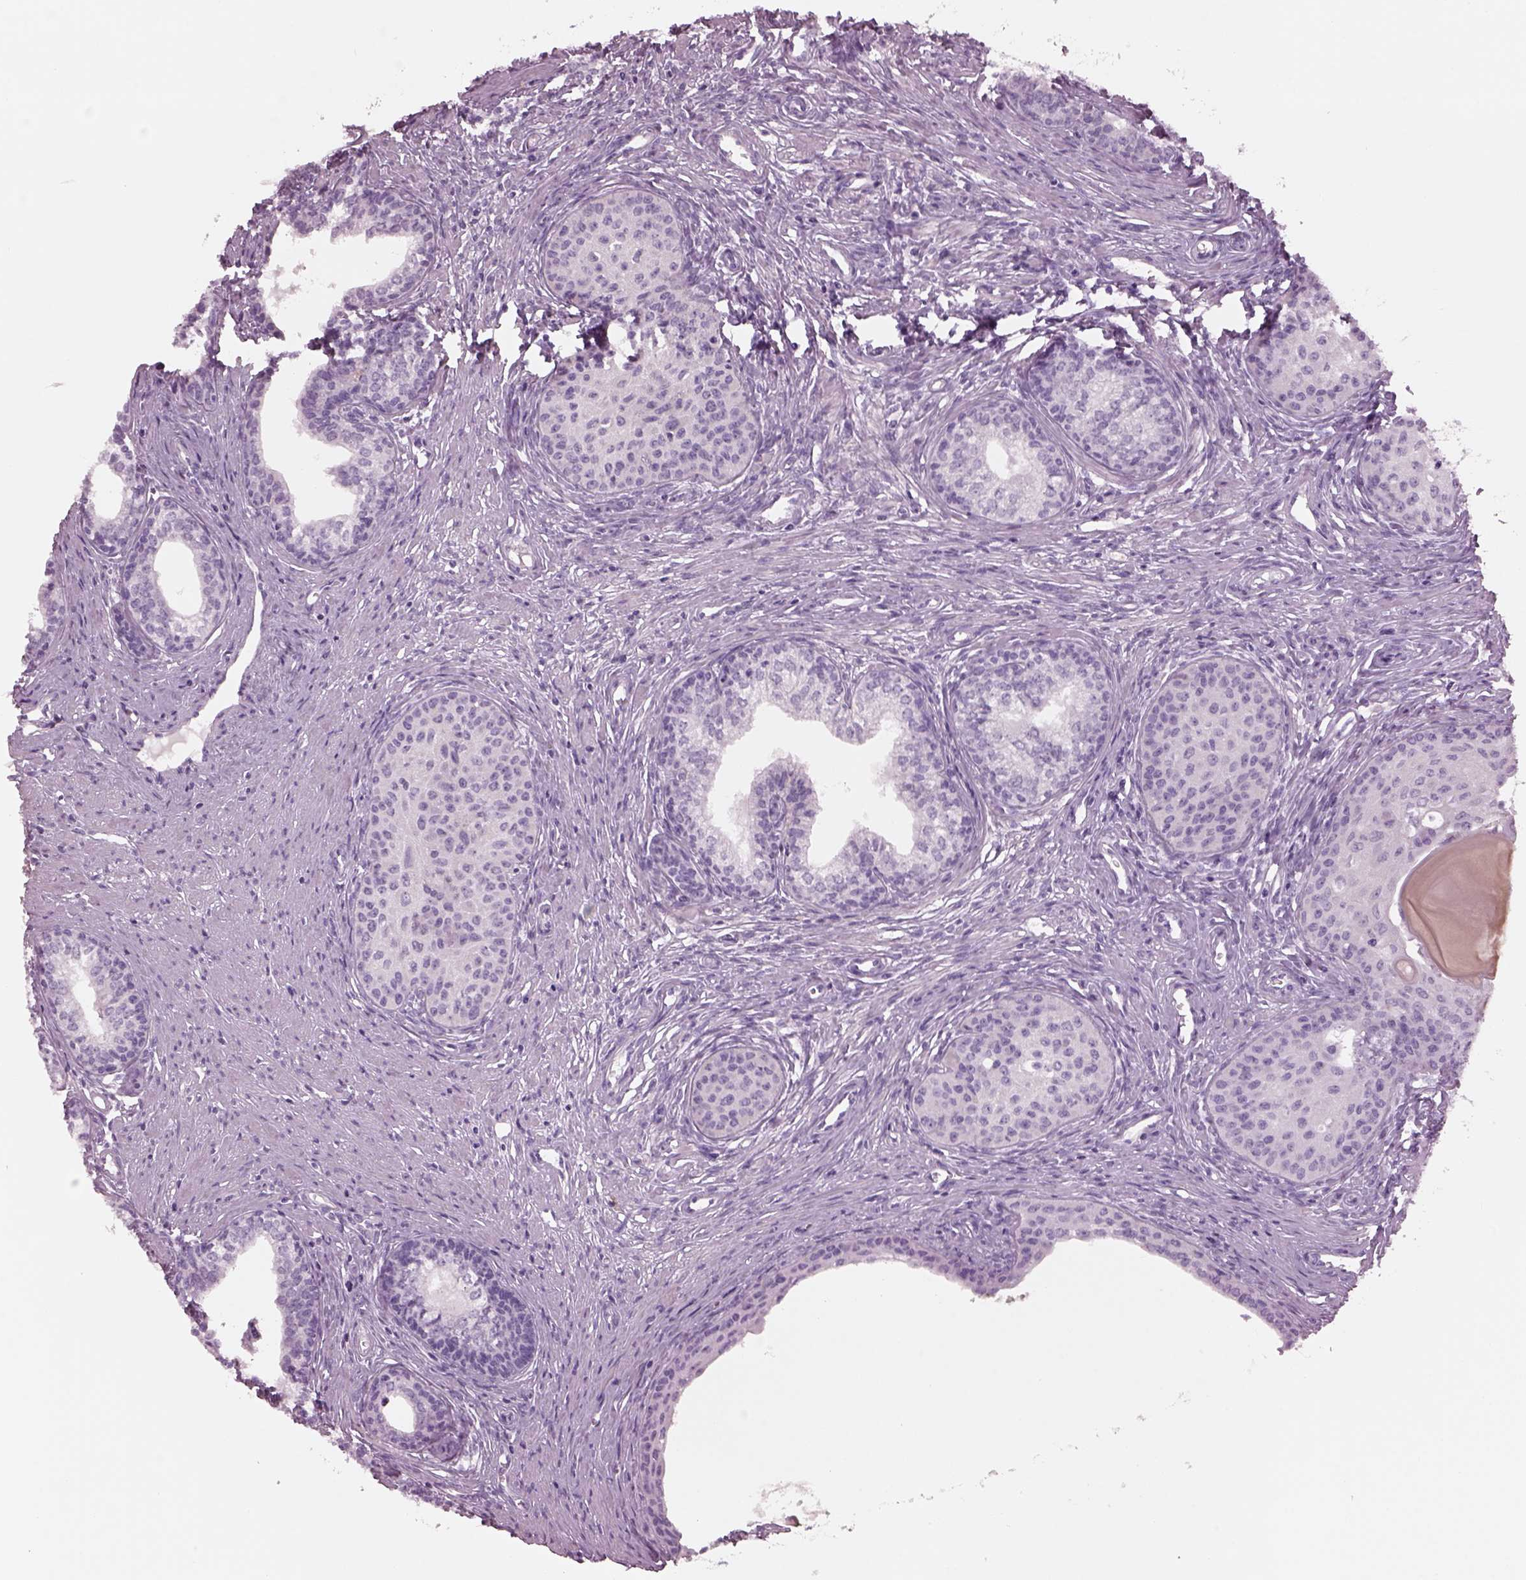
{"staining": {"intensity": "negative", "quantity": "none", "location": "none"}, "tissue": "prostate", "cell_type": "Glandular cells", "image_type": "normal", "snomed": [{"axis": "morphology", "description": "Normal tissue, NOS"}, {"axis": "topography", "description": "Prostate"}], "caption": "An image of prostate stained for a protein displays no brown staining in glandular cells.", "gene": "CYLC1", "patient": {"sex": "male", "age": 60}}